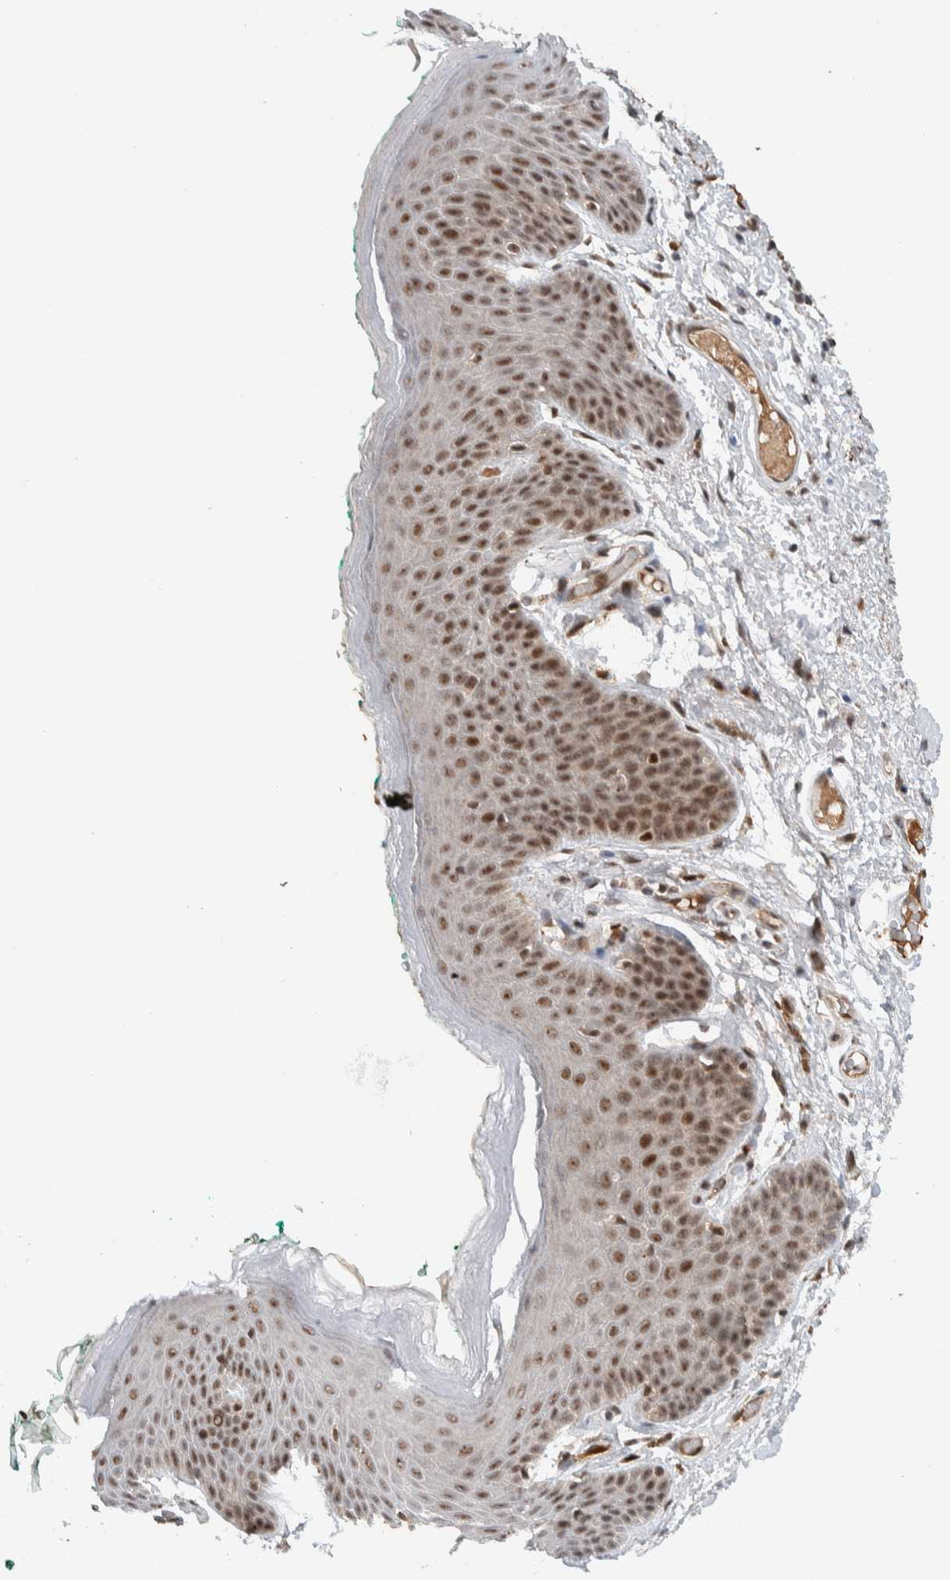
{"staining": {"intensity": "moderate", "quantity": ">75%", "location": "nuclear"}, "tissue": "skin", "cell_type": "Epidermal cells", "image_type": "normal", "snomed": [{"axis": "morphology", "description": "Normal tissue, NOS"}, {"axis": "topography", "description": "Anal"}], "caption": "Immunohistochemistry (IHC) (DAB (3,3'-diaminobenzidine)) staining of unremarkable human skin demonstrates moderate nuclear protein staining in about >75% of epidermal cells.", "gene": "ZFP91", "patient": {"sex": "male", "age": 74}}